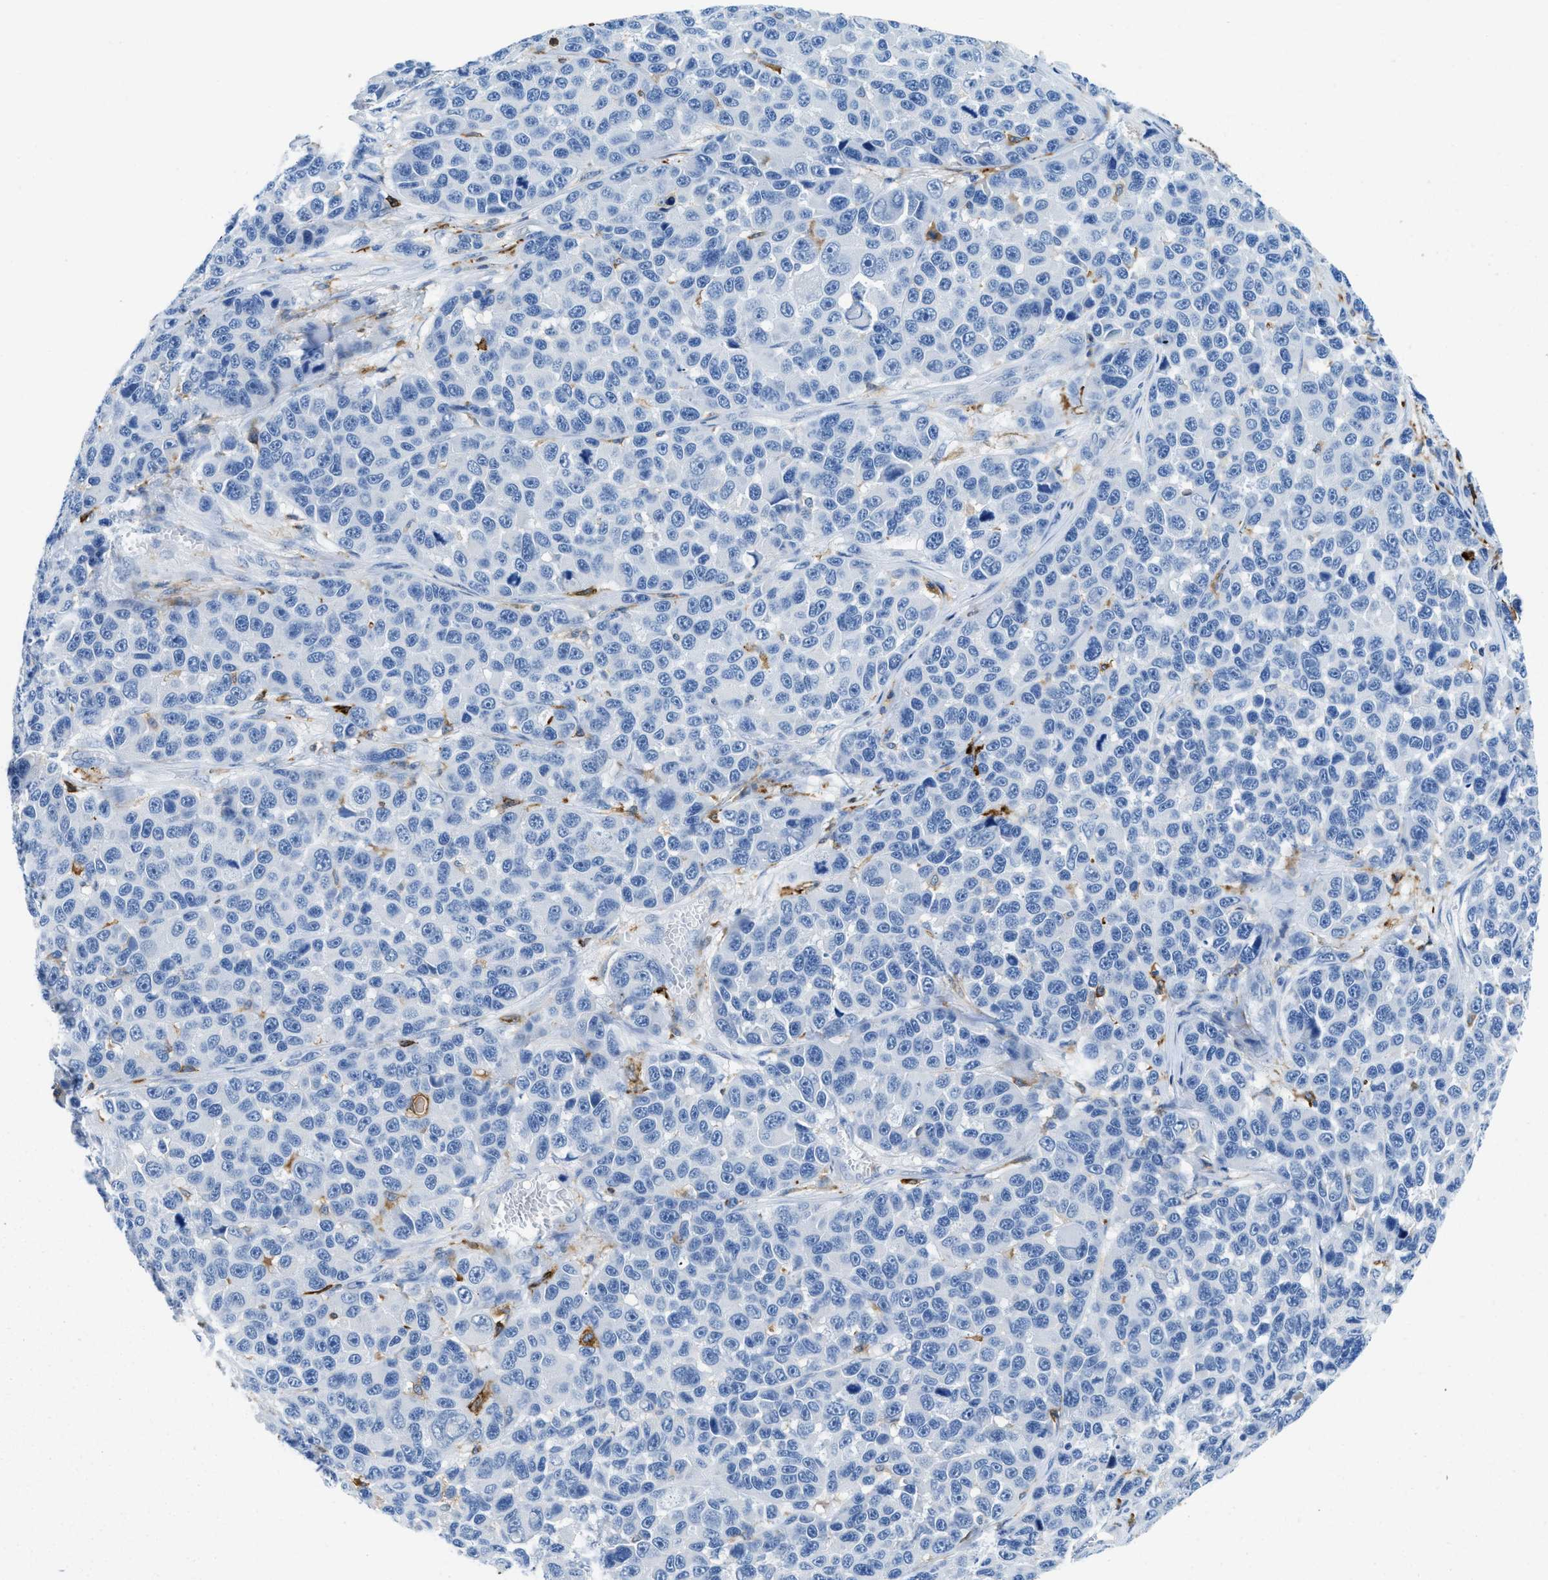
{"staining": {"intensity": "moderate", "quantity": "<25%", "location": "cytoplasmic/membranous"}, "tissue": "melanoma", "cell_type": "Tumor cells", "image_type": "cancer", "snomed": [{"axis": "morphology", "description": "Malignant melanoma, NOS"}, {"axis": "topography", "description": "Skin"}], "caption": "Melanoma tissue shows moderate cytoplasmic/membranous positivity in about <25% of tumor cells", "gene": "CD226", "patient": {"sex": "male", "age": 53}}